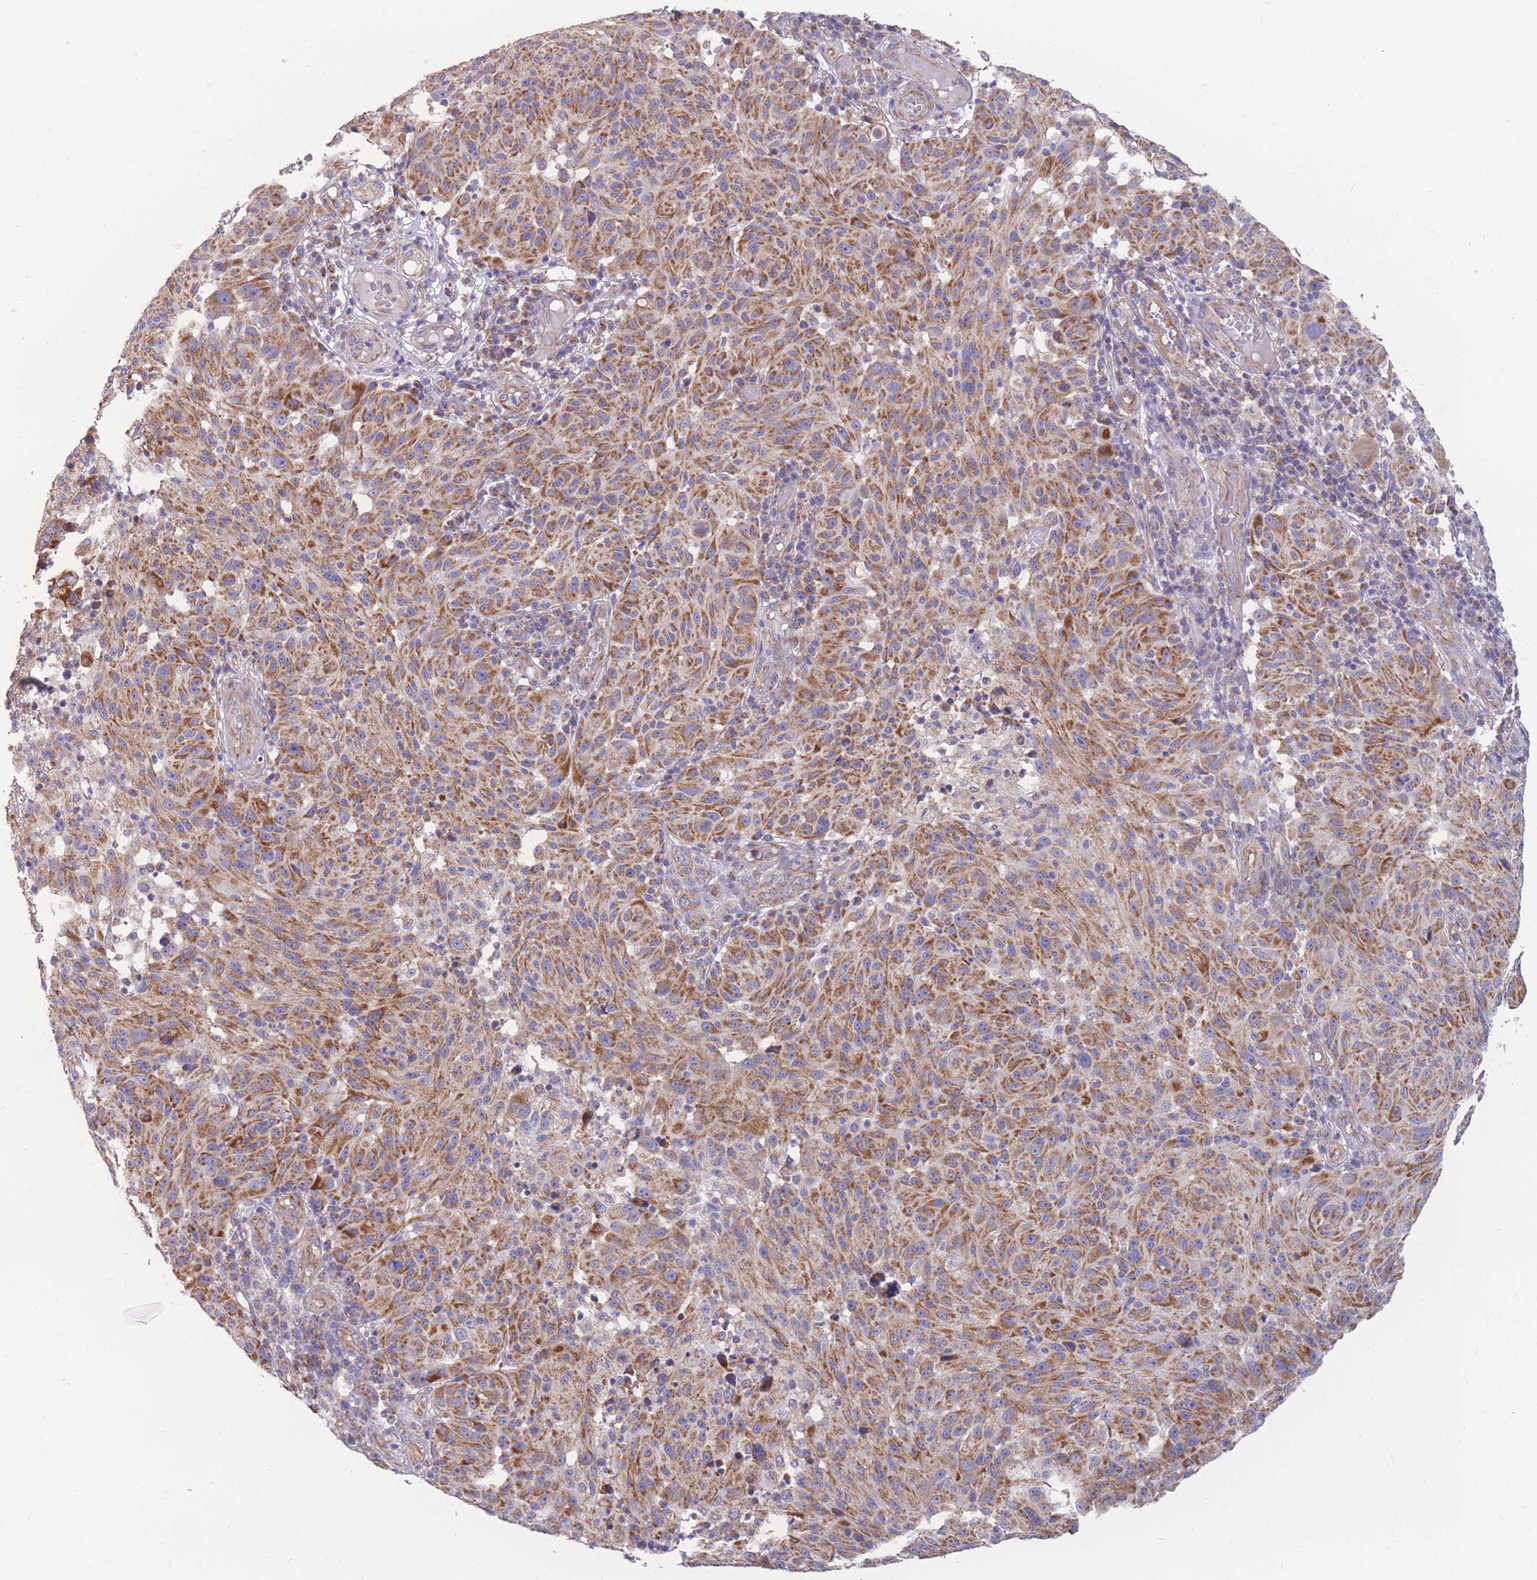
{"staining": {"intensity": "moderate", "quantity": ">75%", "location": "cytoplasmic/membranous"}, "tissue": "melanoma", "cell_type": "Tumor cells", "image_type": "cancer", "snomed": [{"axis": "morphology", "description": "Malignant melanoma, NOS"}, {"axis": "topography", "description": "Skin"}], "caption": "A high-resolution histopathology image shows IHC staining of malignant melanoma, which demonstrates moderate cytoplasmic/membranous expression in approximately >75% of tumor cells. The protein of interest is stained brown, and the nuclei are stained in blue (DAB IHC with brightfield microscopy, high magnification).", "gene": "MRPS9", "patient": {"sex": "male", "age": 53}}